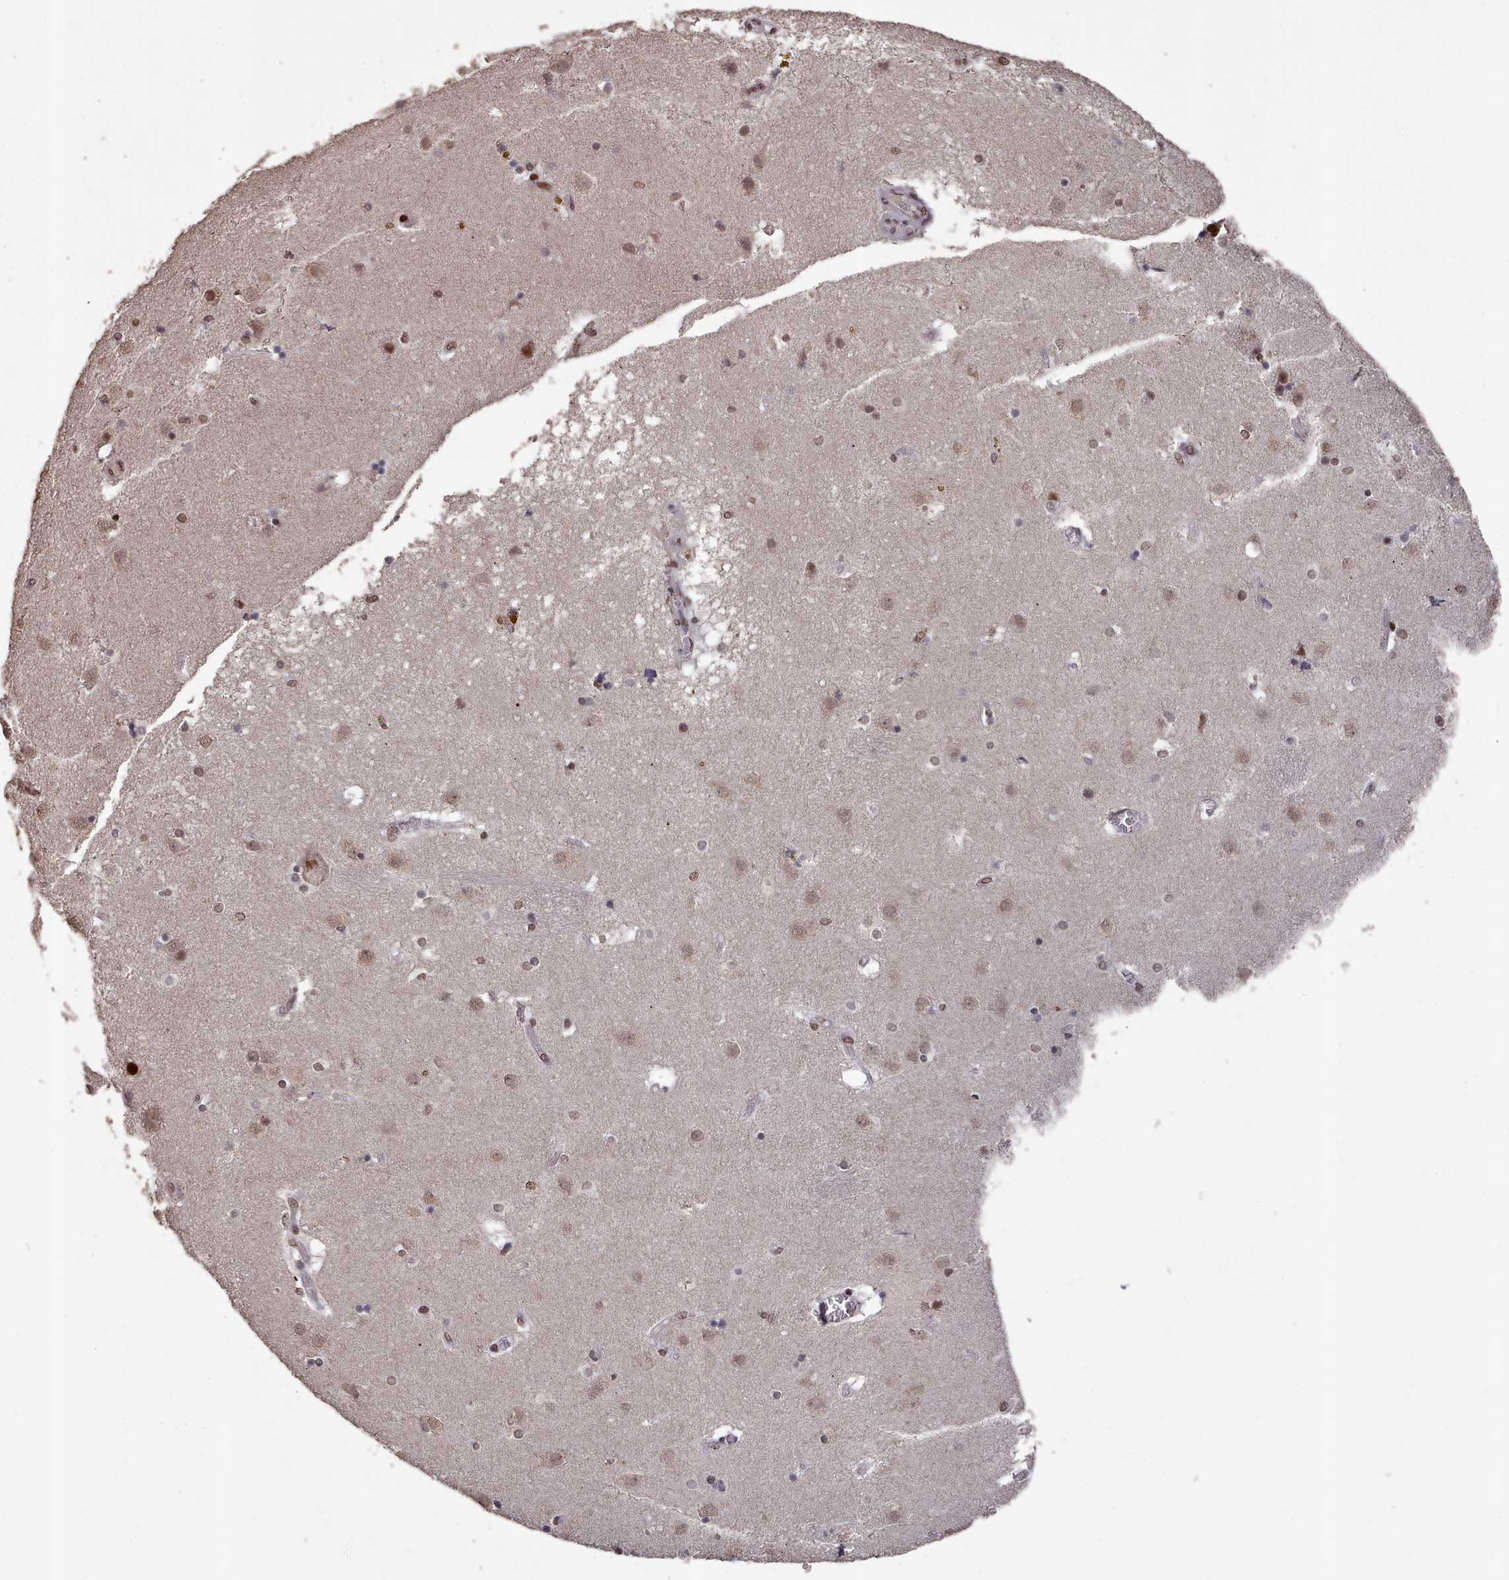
{"staining": {"intensity": "moderate", "quantity": "25%-75%", "location": "nuclear"}, "tissue": "caudate", "cell_type": "Glial cells", "image_type": "normal", "snomed": [{"axis": "morphology", "description": "Normal tissue, NOS"}, {"axis": "topography", "description": "Lateral ventricle wall"}], "caption": "IHC (DAB (3,3'-diaminobenzidine)) staining of normal human caudate demonstrates moderate nuclear protein positivity in about 25%-75% of glial cells.", "gene": "PNRC2", "patient": {"sex": "male", "age": 70}}